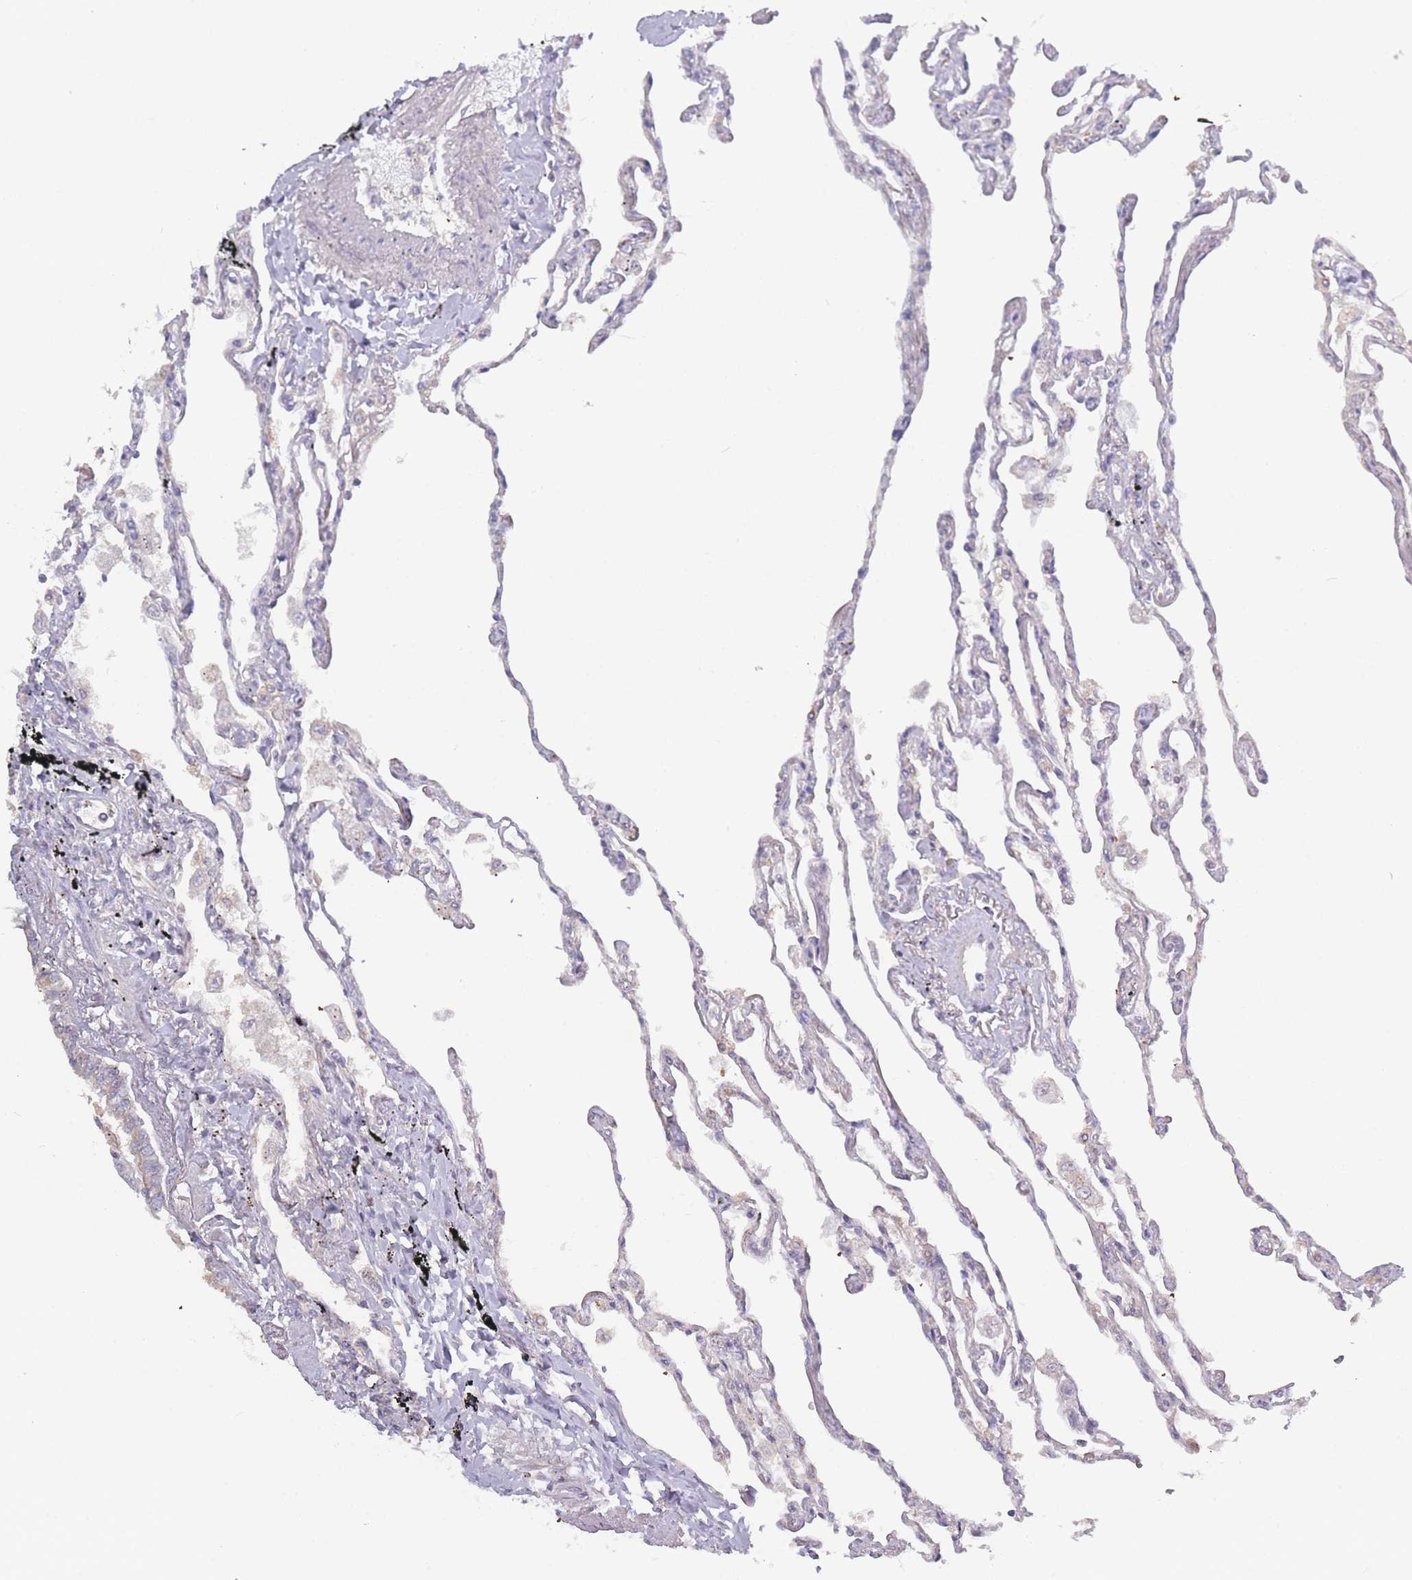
{"staining": {"intensity": "weak", "quantity": "25%-75%", "location": "cytoplasmic/membranous"}, "tissue": "lung", "cell_type": "Alveolar cells", "image_type": "normal", "snomed": [{"axis": "morphology", "description": "Normal tissue, NOS"}, {"axis": "topography", "description": "Lung"}], "caption": "Immunohistochemistry of unremarkable lung demonstrates low levels of weak cytoplasmic/membranous staining in about 25%-75% of alveolar cells.", "gene": "SPHKAP", "patient": {"sex": "female", "age": 67}}